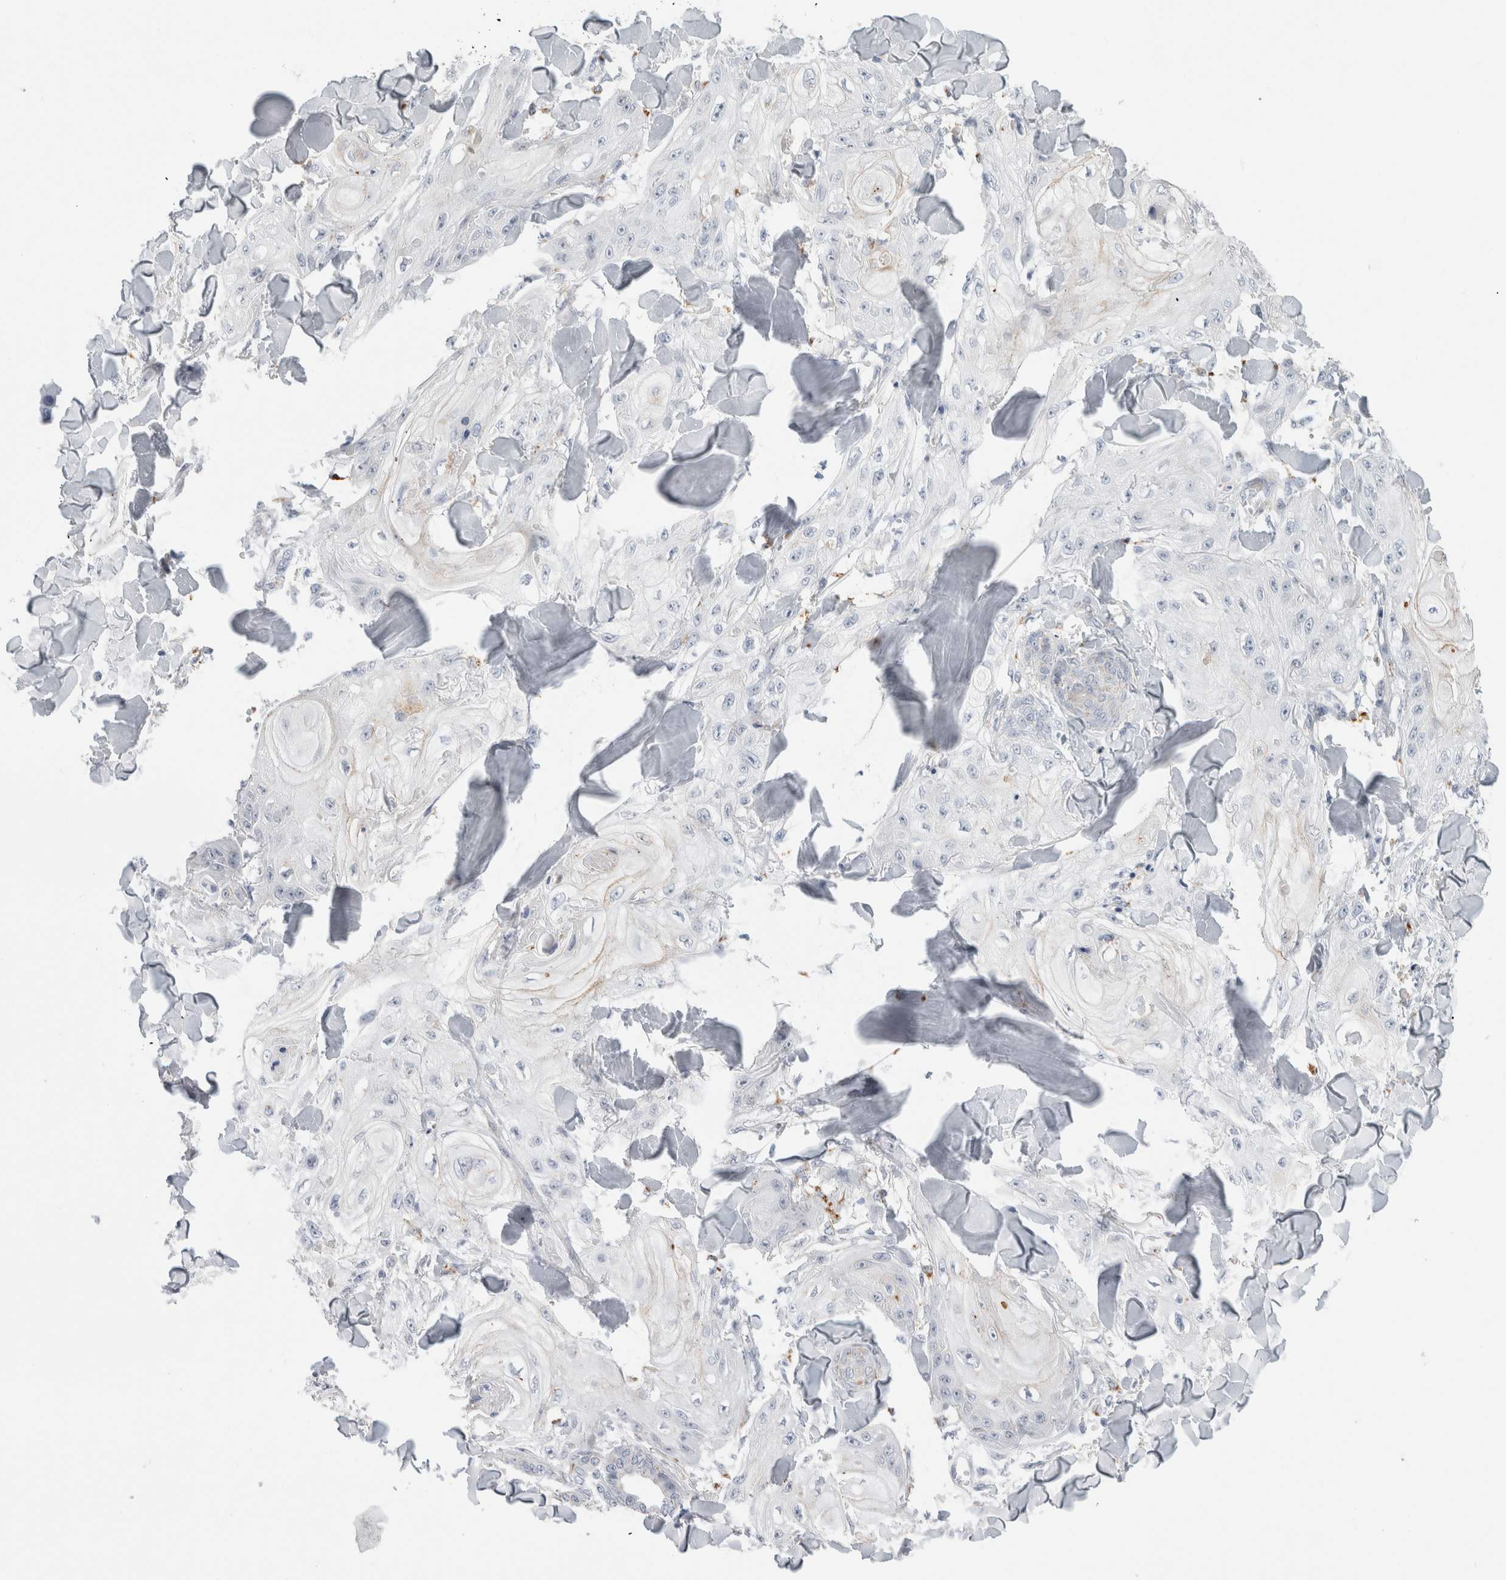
{"staining": {"intensity": "negative", "quantity": "none", "location": "none"}, "tissue": "skin cancer", "cell_type": "Tumor cells", "image_type": "cancer", "snomed": [{"axis": "morphology", "description": "Squamous cell carcinoma, NOS"}, {"axis": "topography", "description": "Skin"}], "caption": "Human skin squamous cell carcinoma stained for a protein using immunohistochemistry demonstrates no staining in tumor cells.", "gene": "ANKMY1", "patient": {"sex": "male", "age": 74}}